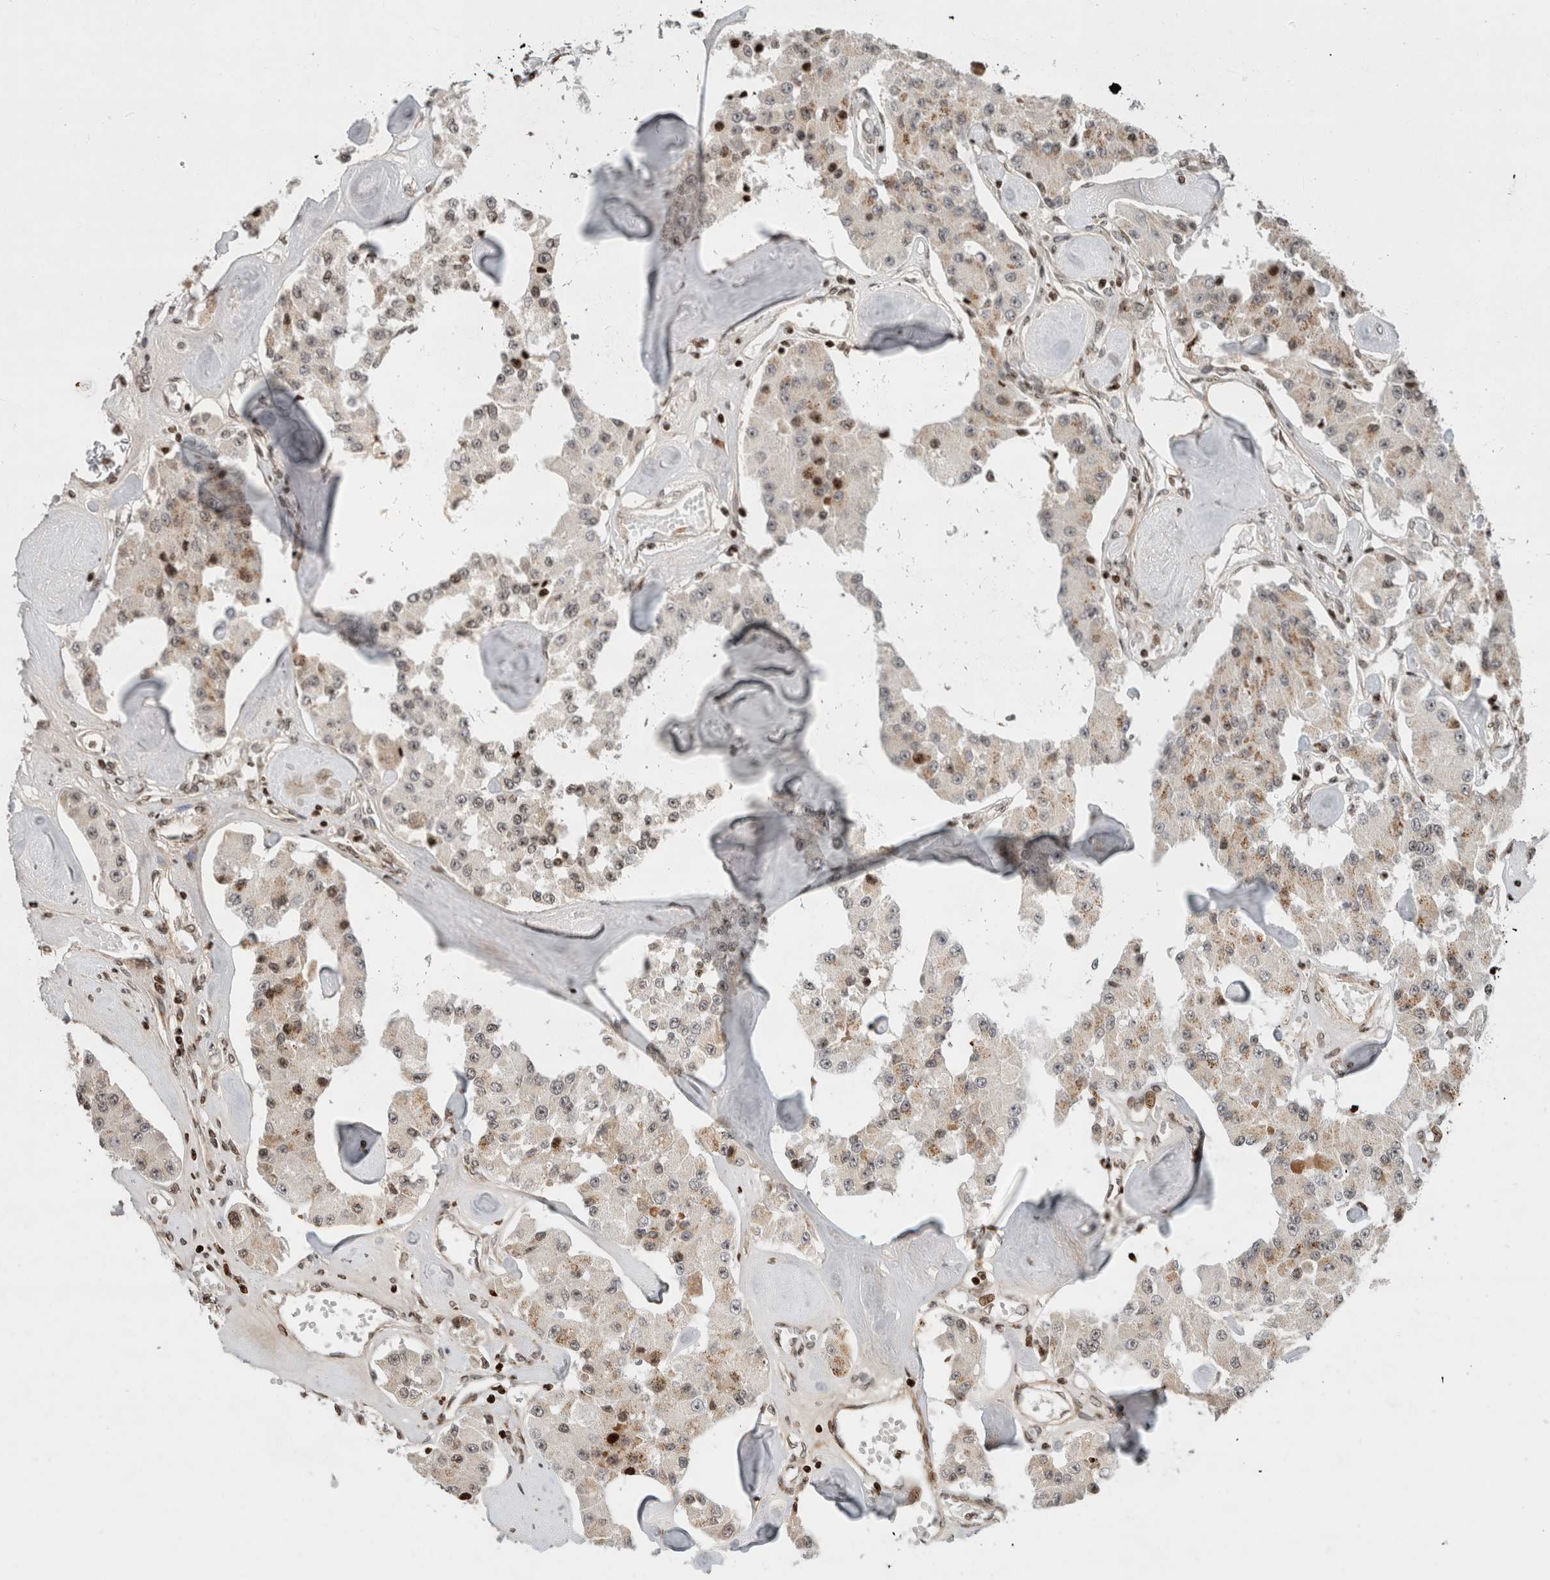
{"staining": {"intensity": "weak", "quantity": "<25%", "location": "cytoplasmic/membranous"}, "tissue": "carcinoid", "cell_type": "Tumor cells", "image_type": "cancer", "snomed": [{"axis": "morphology", "description": "Carcinoid, malignant, NOS"}, {"axis": "topography", "description": "Pancreas"}], "caption": "DAB immunohistochemical staining of human malignant carcinoid exhibits no significant staining in tumor cells. Nuclei are stained in blue.", "gene": "GINS4", "patient": {"sex": "male", "age": 41}}